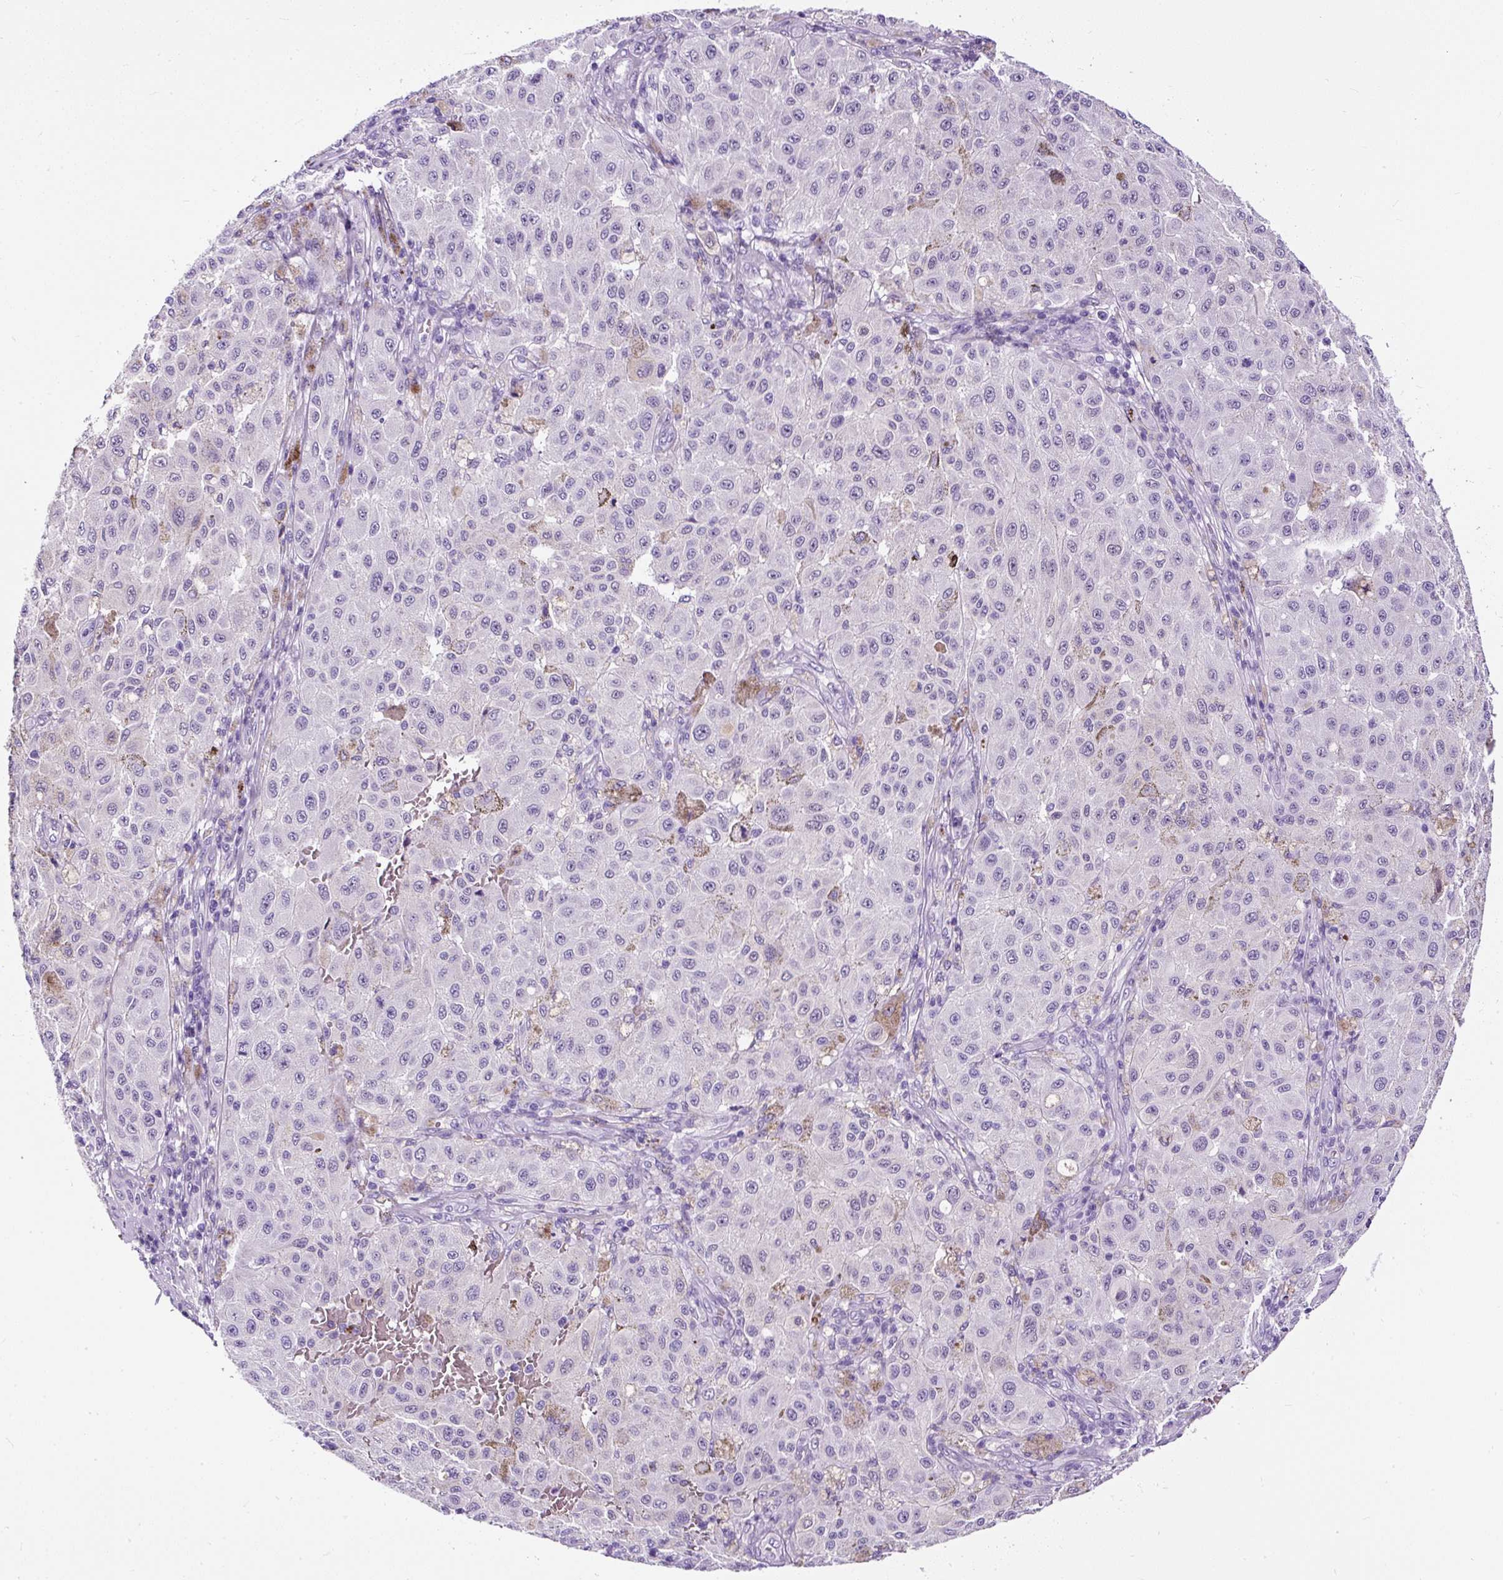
{"staining": {"intensity": "negative", "quantity": "none", "location": "none"}, "tissue": "melanoma", "cell_type": "Tumor cells", "image_type": "cancer", "snomed": [{"axis": "morphology", "description": "Malignant melanoma, NOS"}, {"axis": "topography", "description": "Skin"}], "caption": "A micrograph of melanoma stained for a protein exhibits no brown staining in tumor cells.", "gene": "STOX2", "patient": {"sex": "female", "age": 64}}